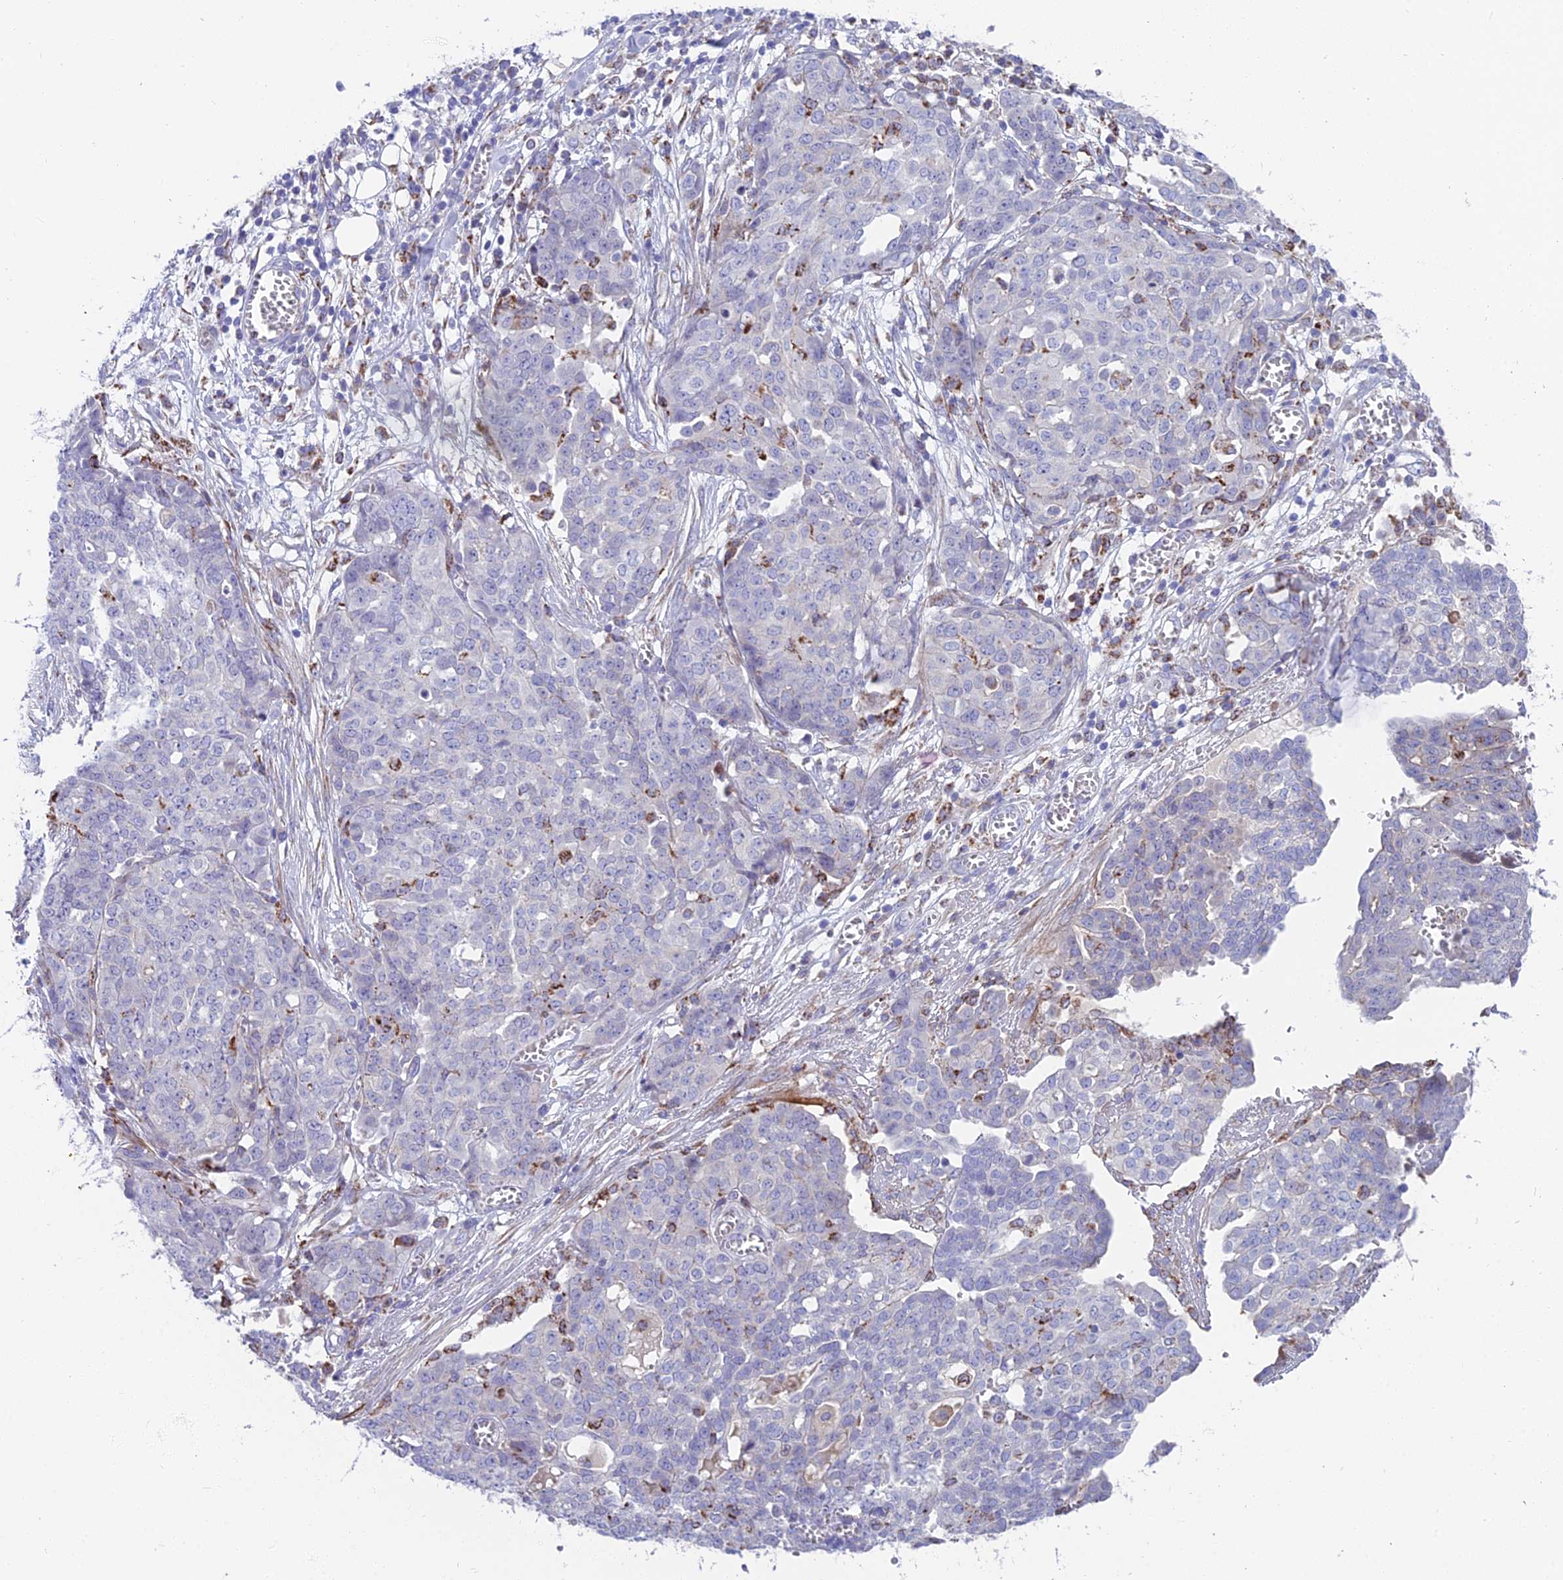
{"staining": {"intensity": "negative", "quantity": "none", "location": "none"}, "tissue": "ovarian cancer", "cell_type": "Tumor cells", "image_type": "cancer", "snomed": [{"axis": "morphology", "description": "Cystadenocarcinoma, serous, NOS"}, {"axis": "topography", "description": "Soft tissue"}, {"axis": "topography", "description": "Ovary"}], "caption": "Immunohistochemistry image of human ovarian cancer stained for a protein (brown), which displays no staining in tumor cells.", "gene": "TIGD6", "patient": {"sex": "female", "age": 57}}